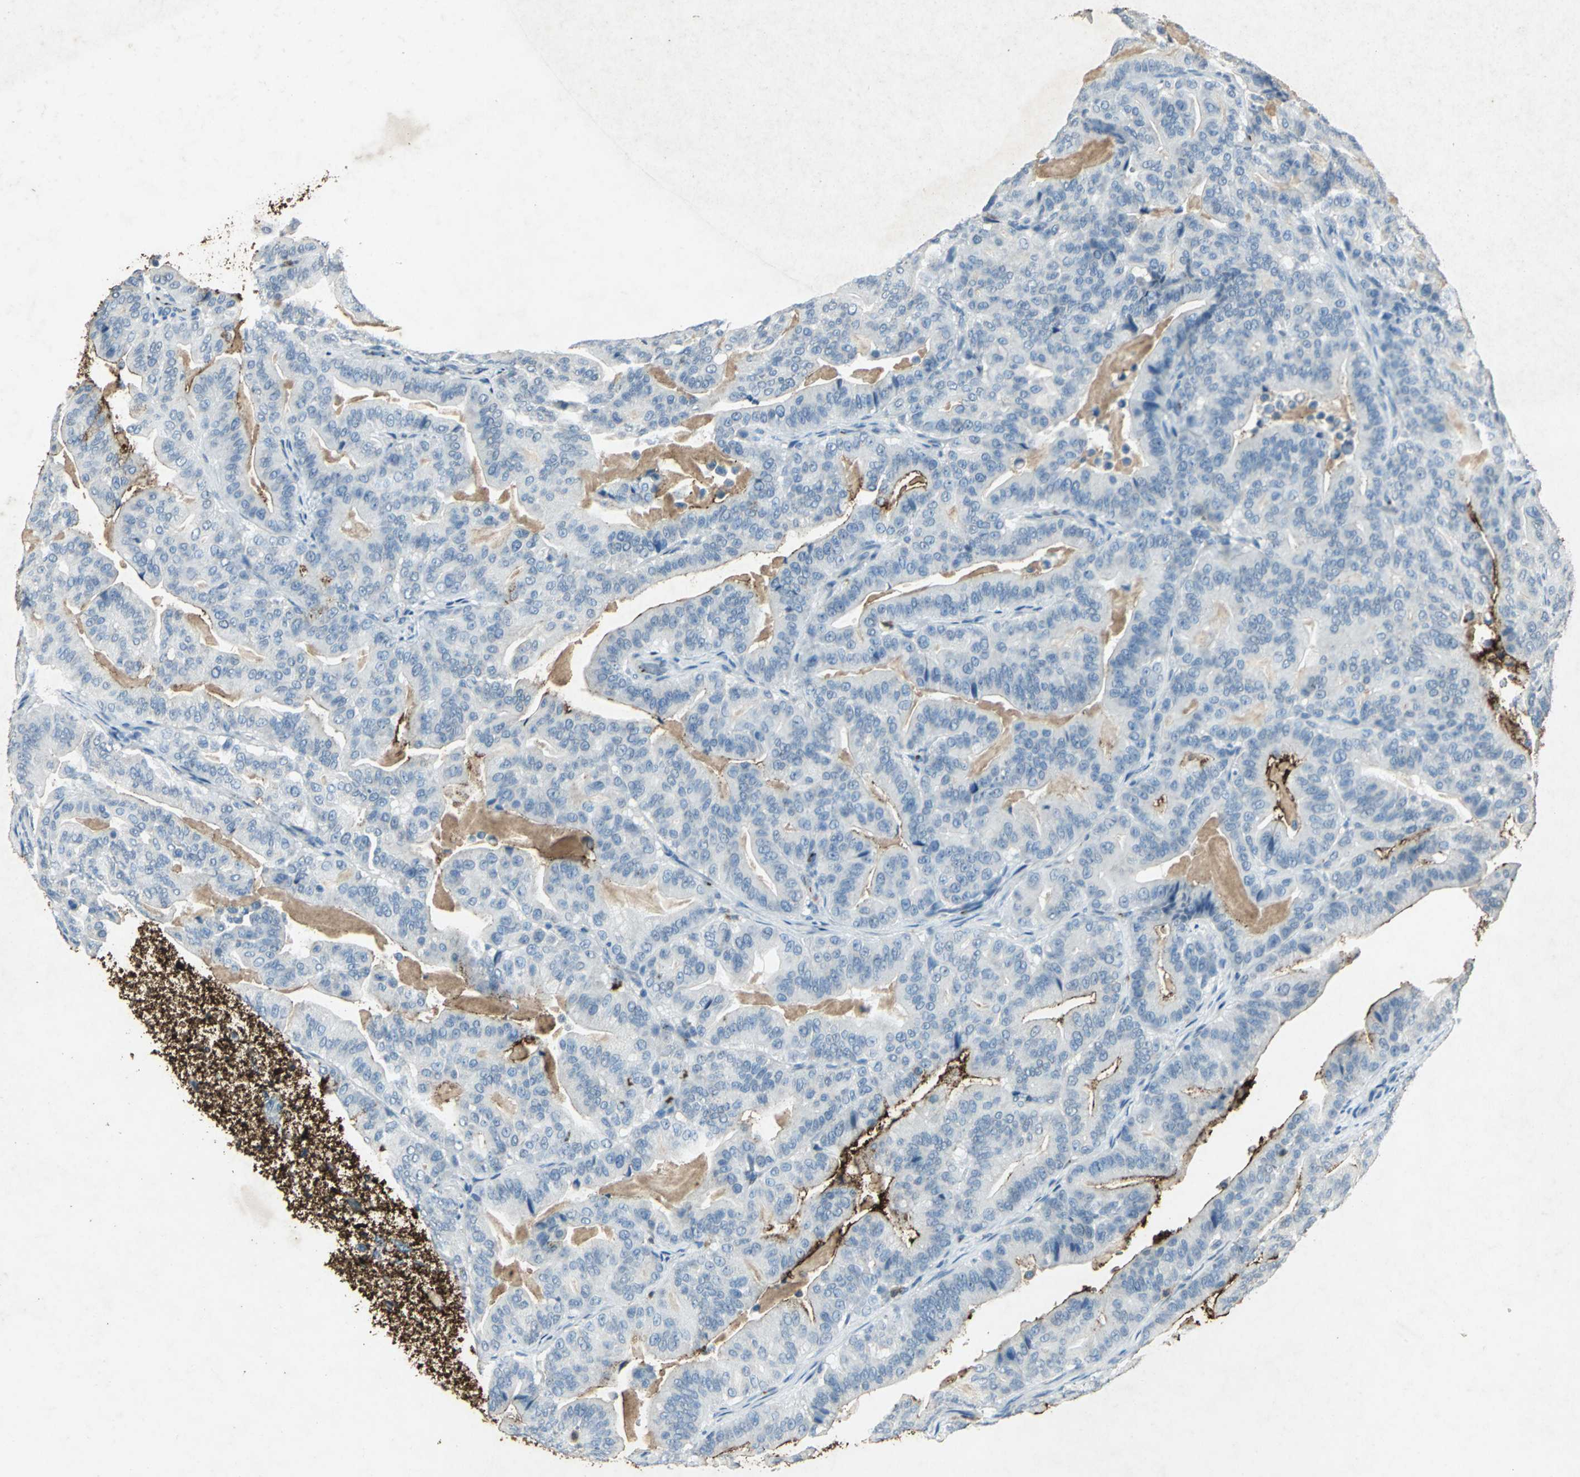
{"staining": {"intensity": "negative", "quantity": "none", "location": "none"}, "tissue": "pancreatic cancer", "cell_type": "Tumor cells", "image_type": "cancer", "snomed": [{"axis": "morphology", "description": "Adenocarcinoma, NOS"}, {"axis": "topography", "description": "Pancreas"}], "caption": "This histopathology image is of pancreatic cancer stained with immunohistochemistry (IHC) to label a protein in brown with the nuclei are counter-stained blue. There is no expression in tumor cells.", "gene": "CAMK2B", "patient": {"sex": "male", "age": 63}}